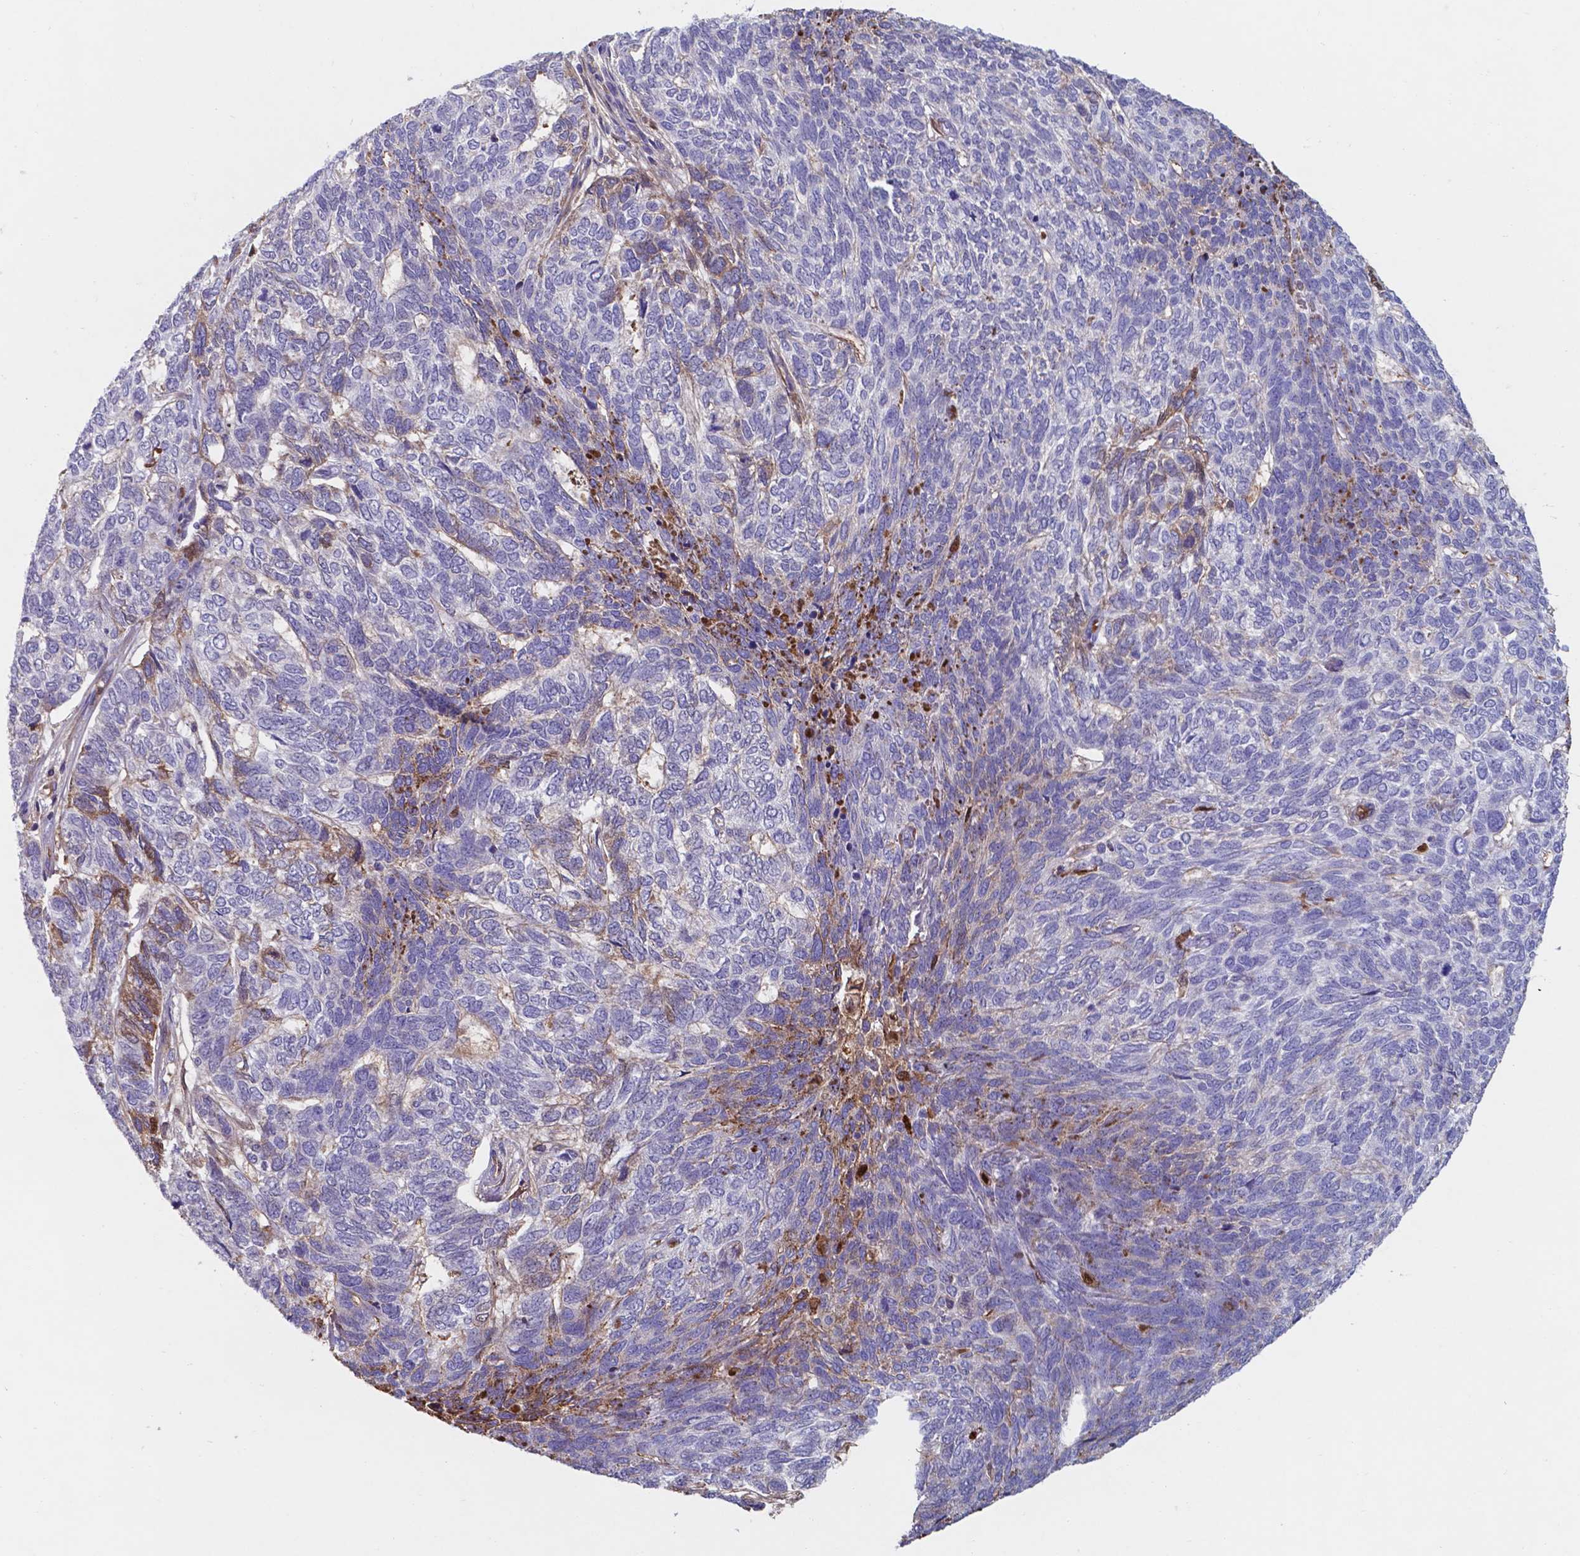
{"staining": {"intensity": "negative", "quantity": "none", "location": "none"}, "tissue": "skin cancer", "cell_type": "Tumor cells", "image_type": "cancer", "snomed": [{"axis": "morphology", "description": "Basal cell carcinoma"}, {"axis": "topography", "description": "Skin"}], "caption": "Basal cell carcinoma (skin) was stained to show a protein in brown. There is no significant staining in tumor cells.", "gene": "SERPINA1", "patient": {"sex": "female", "age": 65}}